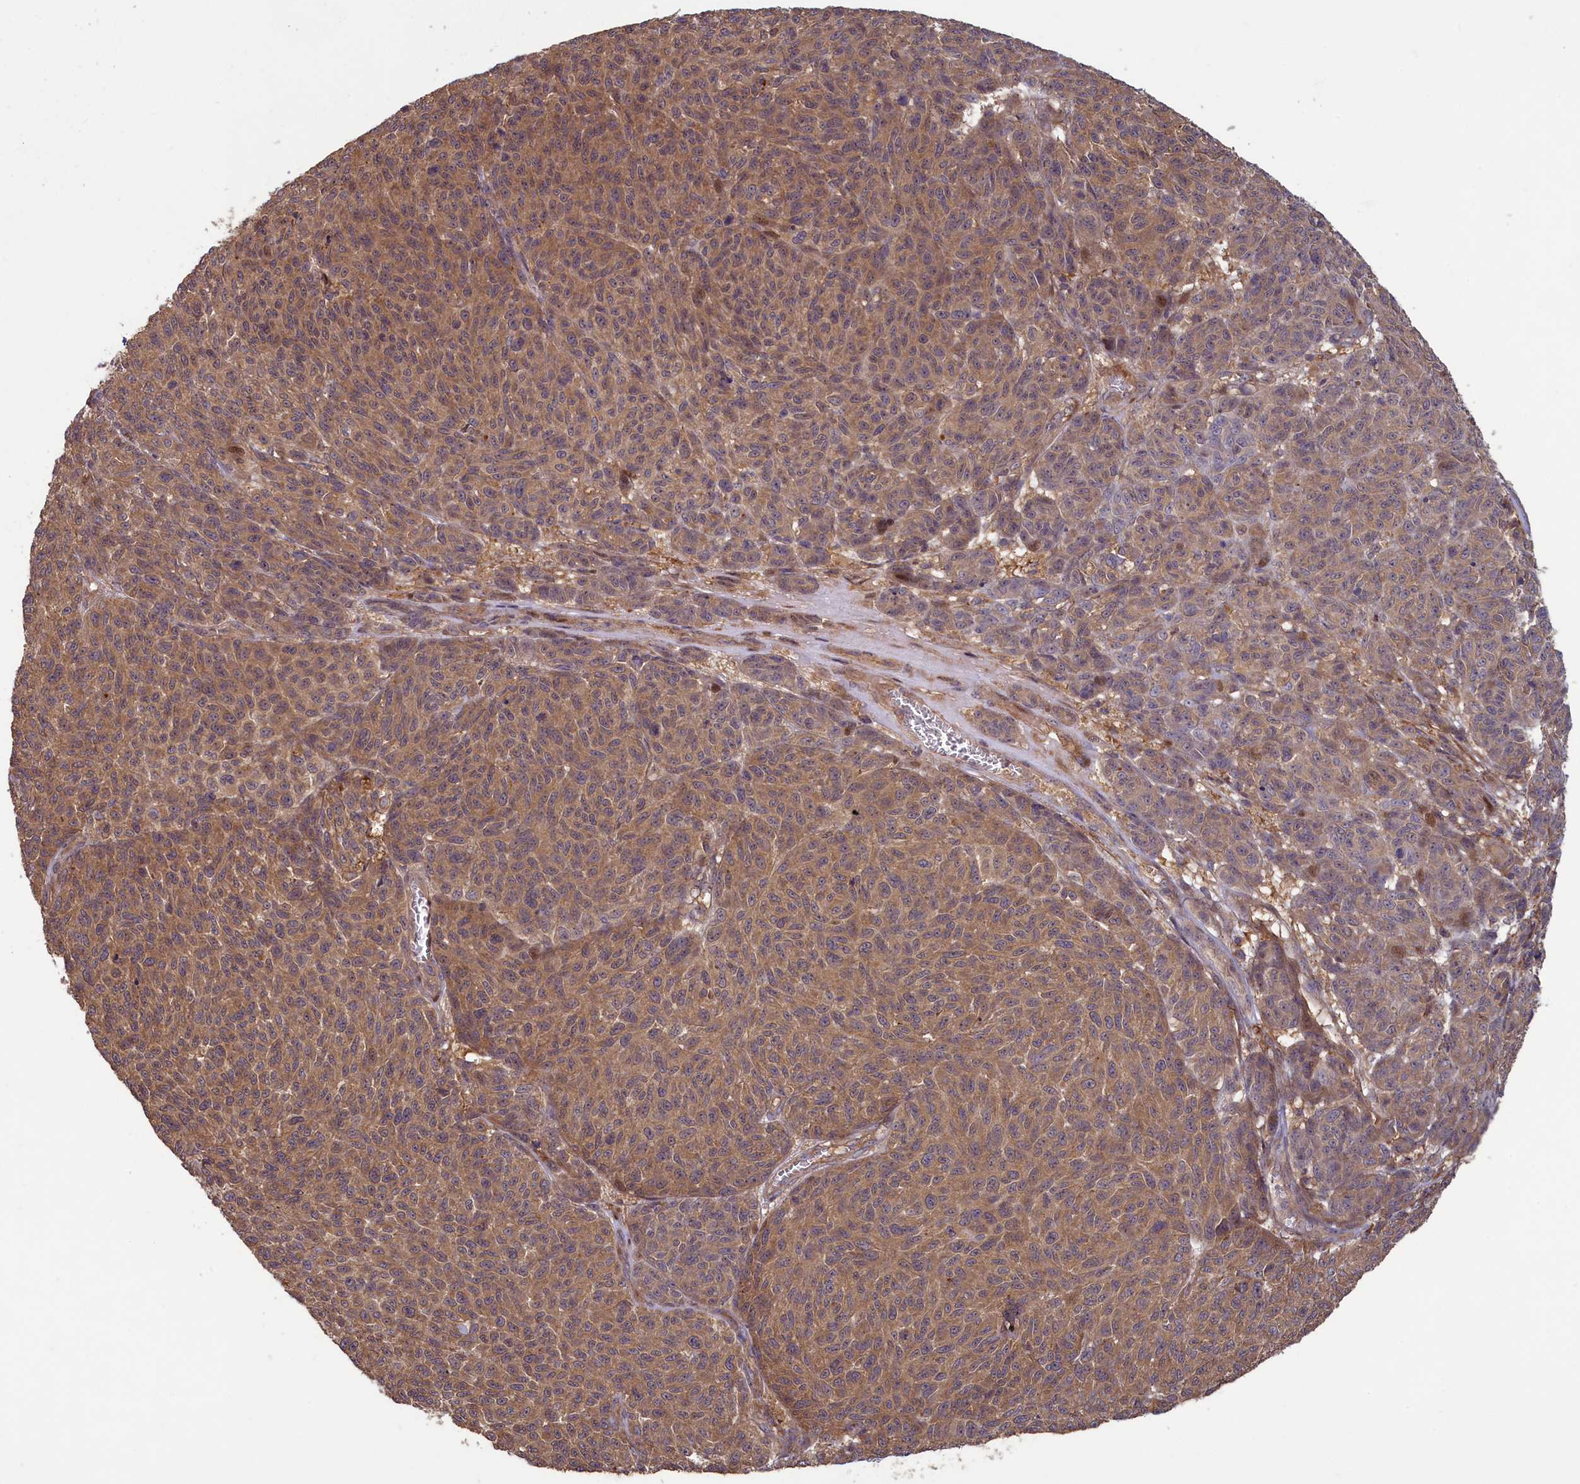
{"staining": {"intensity": "moderate", "quantity": ">75%", "location": "cytoplasmic/membranous"}, "tissue": "melanoma", "cell_type": "Tumor cells", "image_type": "cancer", "snomed": [{"axis": "morphology", "description": "Malignant melanoma, NOS"}, {"axis": "topography", "description": "Skin"}], "caption": "Immunohistochemical staining of human malignant melanoma shows moderate cytoplasmic/membranous protein positivity in about >75% of tumor cells.", "gene": "CIAO2B", "patient": {"sex": "male", "age": 49}}